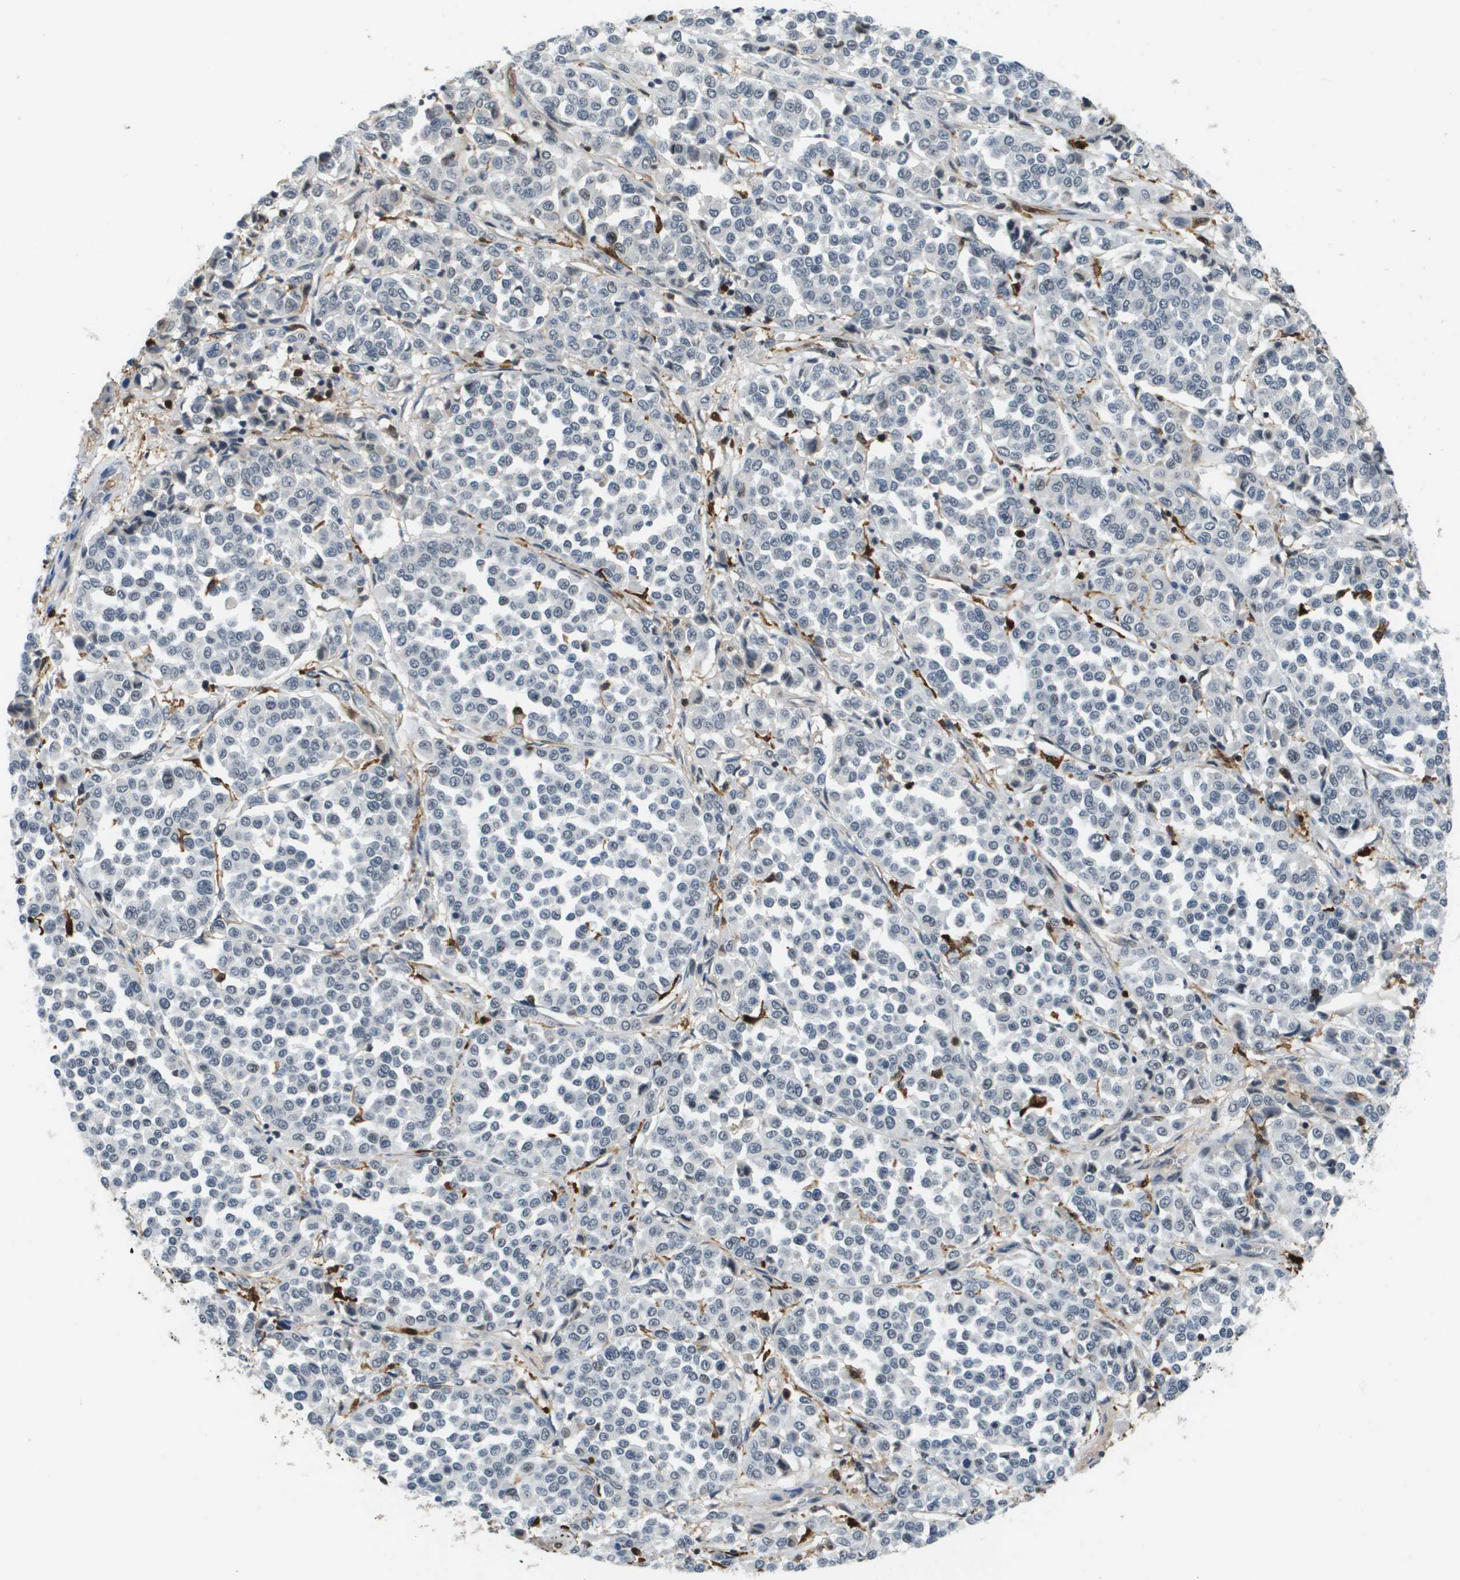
{"staining": {"intensity": "negative", "quantity": "none", "location": "none"}, "tissue": "melanoma", "cell_type": "Tumor cells", "image_type": "cancer", "snomed": [{"axis": "morphology", "description": "Malignant melanoma, Metastatic site"}, {"axis": "topography", "description": "Pancreas"}], "caption": "Tumor cells show no significant expression in malignant melanoma (metastatic site). (Brightfield microscopy of DAB IHC at high magnification).", "gene": "EP400", "patient": {"sex": "female", "age": 30}}